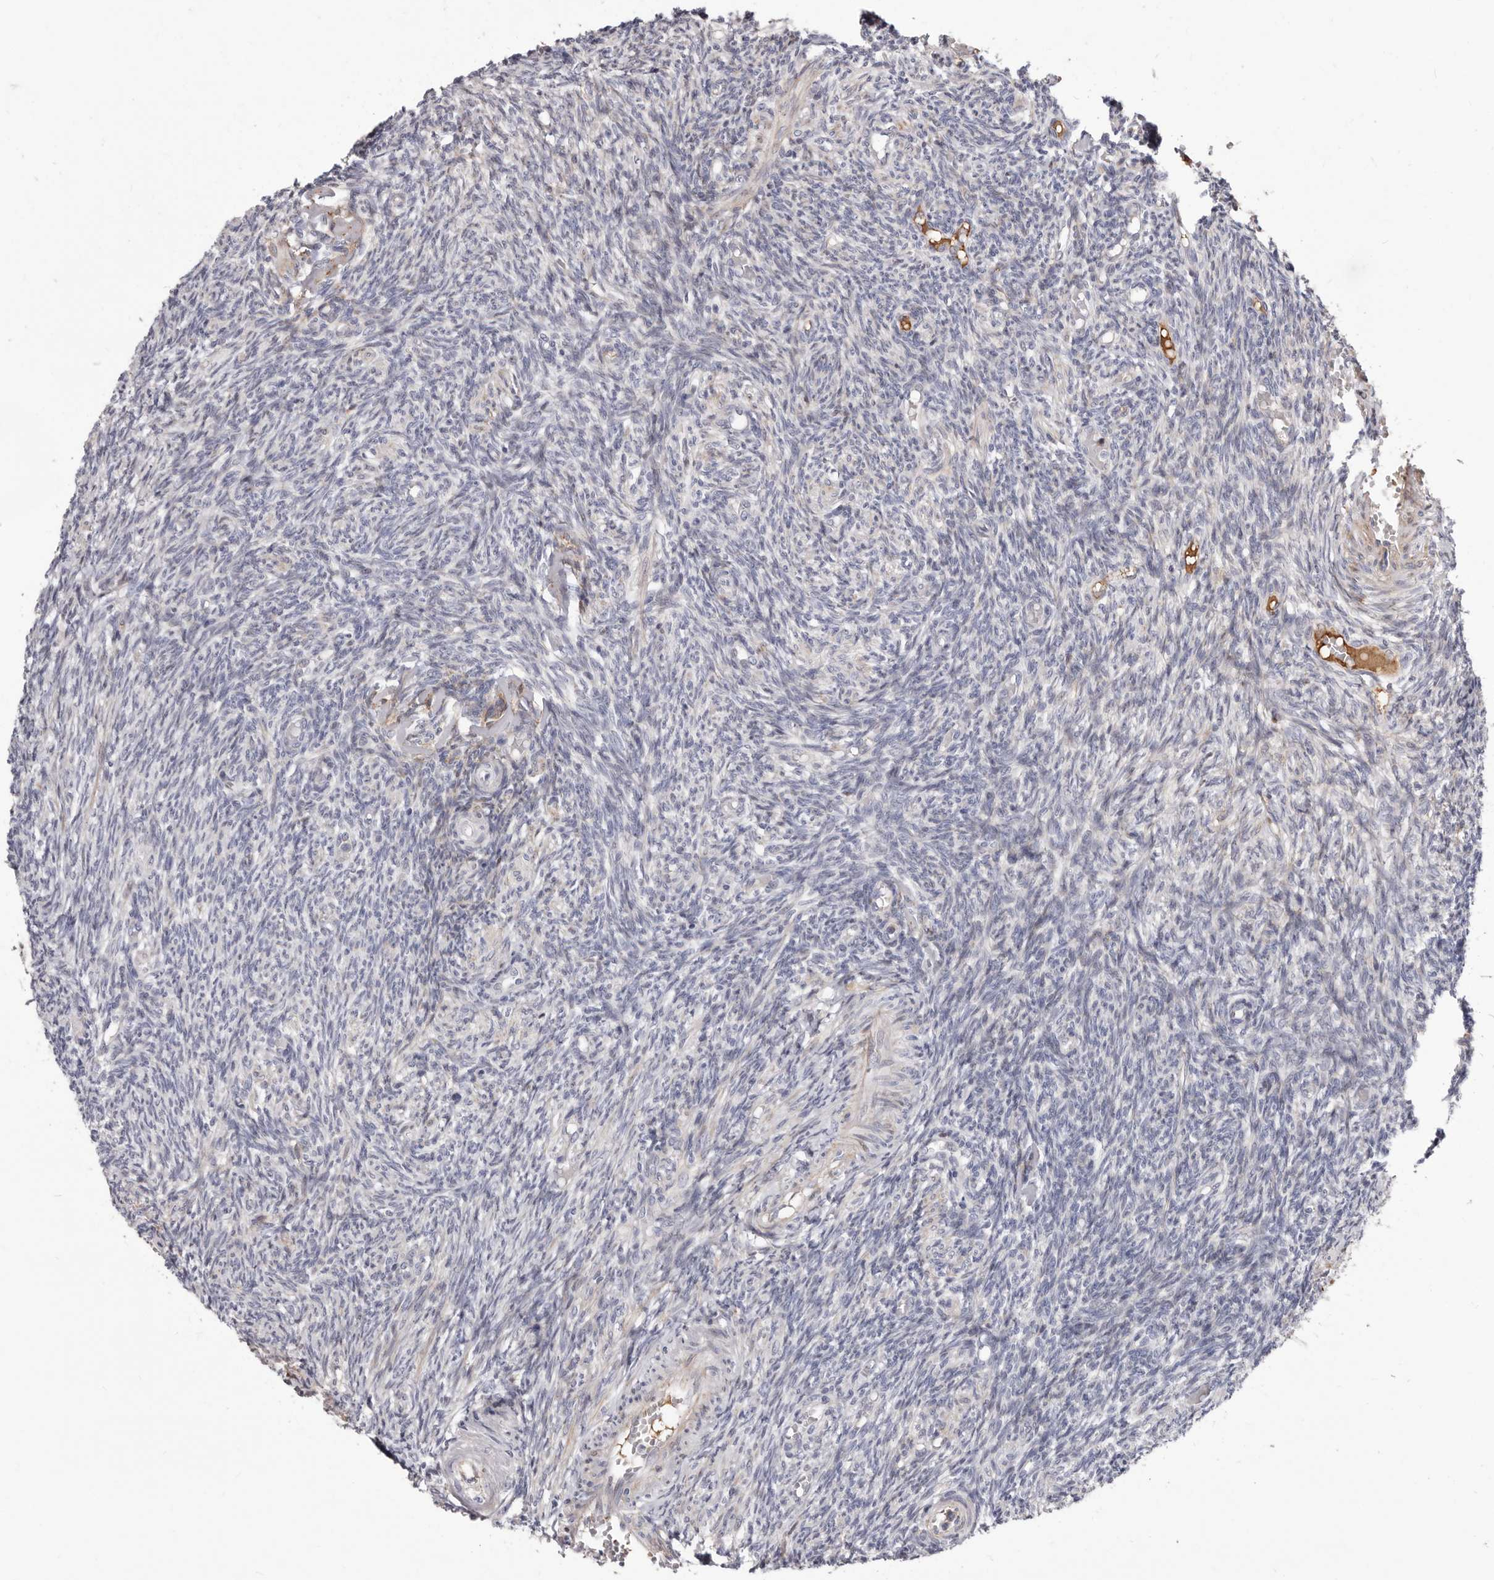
{"staining": {"intensity": "negative", "quantity": "none", "location": "none"}, "tissue": "ovary", "cell_type": "Ovarian stroma cells", "image_type": "normal", "snomed": [{"axis": "morphology", "description": "Normal tissue, NOS"}, {"axis": "topography", "description": "Ovary"}], "caption": "Immunohistochemistry of benign ovary displays no positivity in ovarian stroma cells.", "gene": "NUBPL", "patient": {"sex": "female", "age": 27}}